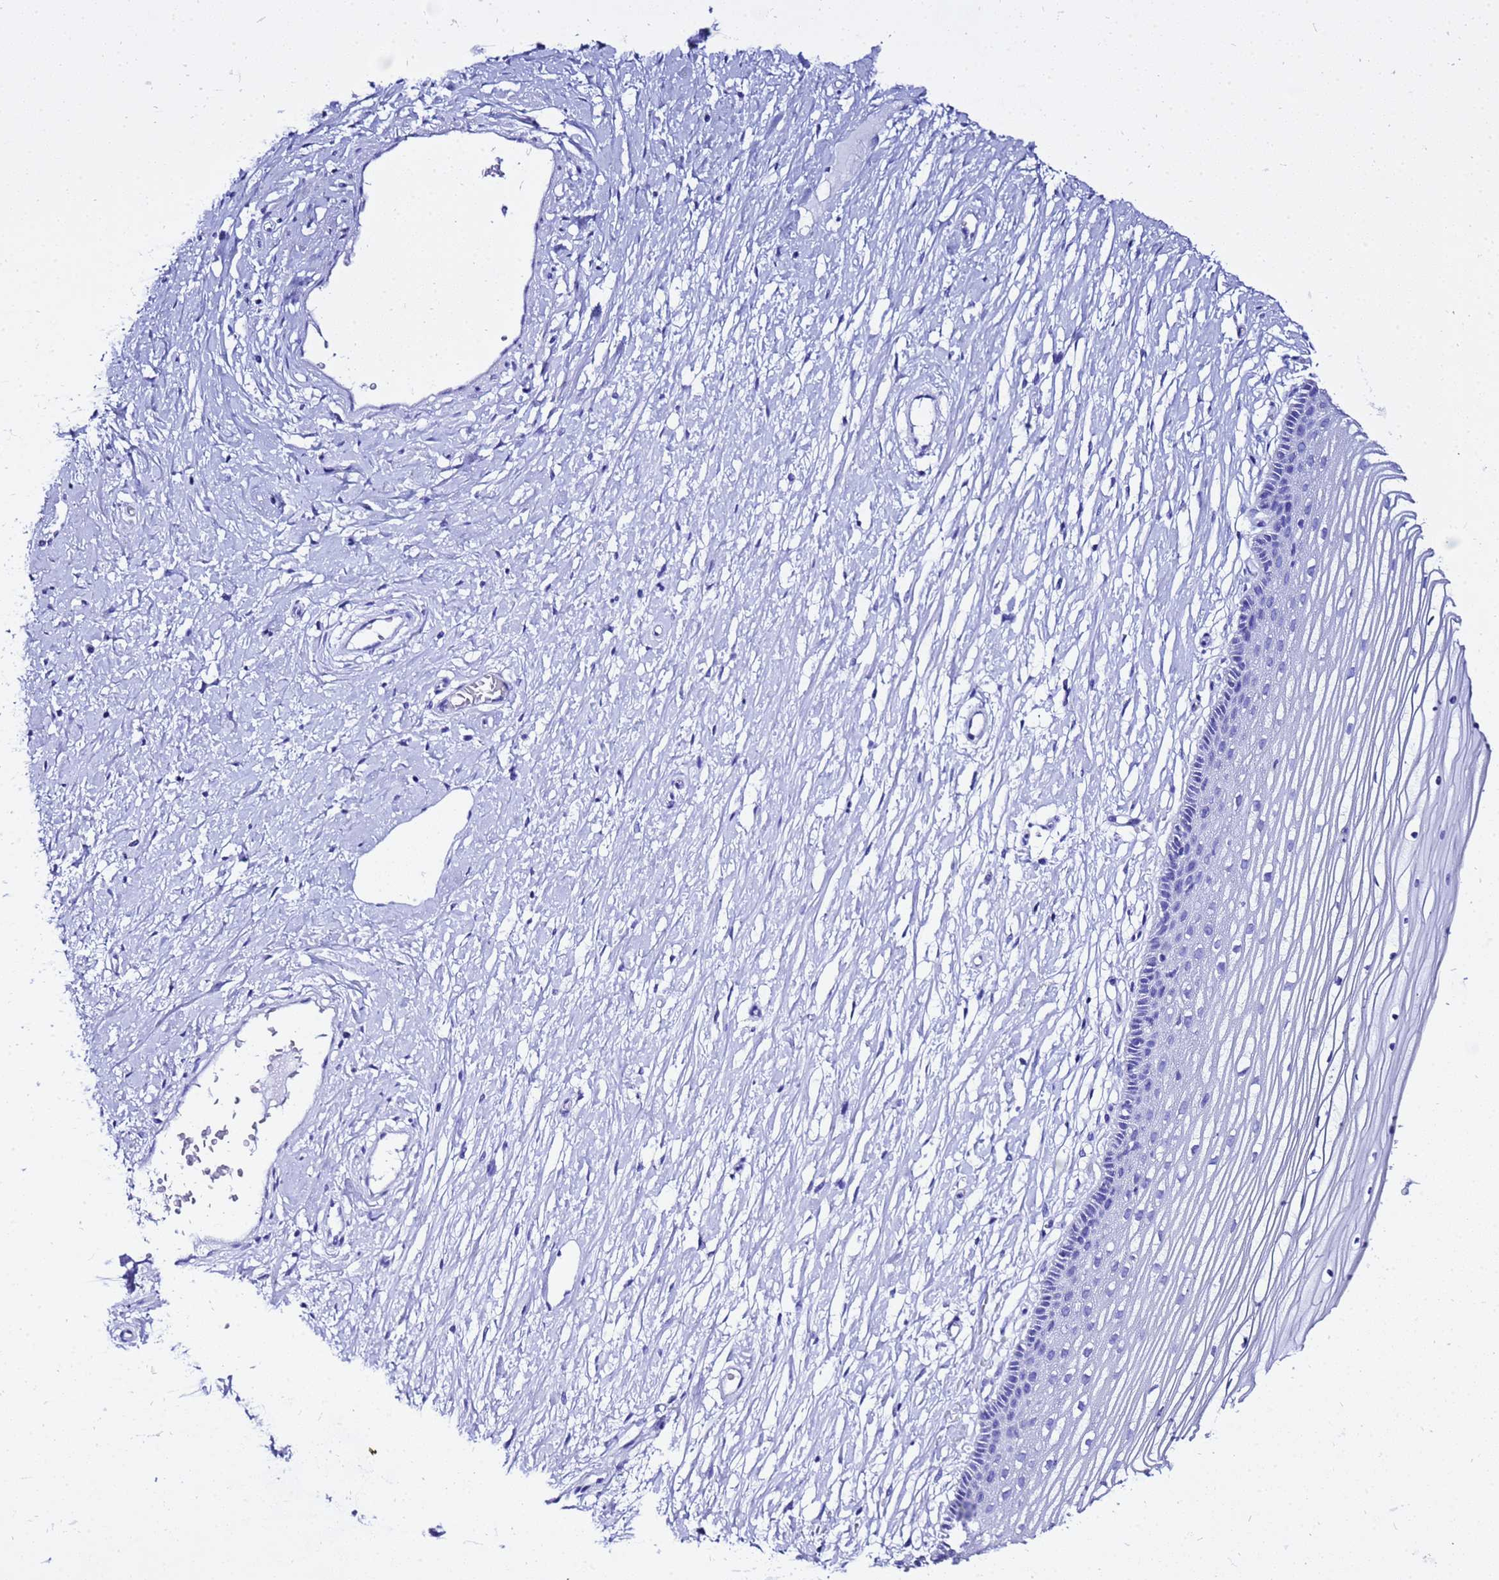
{"staining": {"intensity": "negative", "quantity": "none", "location": "none"}, "tissue": "vagina", "cell_type": "Squamous epithelial cells", "image_type": "normal", "snomed": [{"axis": "morphology", "description": "Normal tissue, NOS"}, {"axis": "topography", "description": "Vagina"}, {"axis": "topography", "description": "Cervix"}], "caption": "This is a histopathology image of immunohistochemistry staining of benign vagina, which shows no expression in squamous epithelial cells. Nuclei are stained in blue.", "gene": "LIPF", "patient": {"sex": "female", "age": 40}}